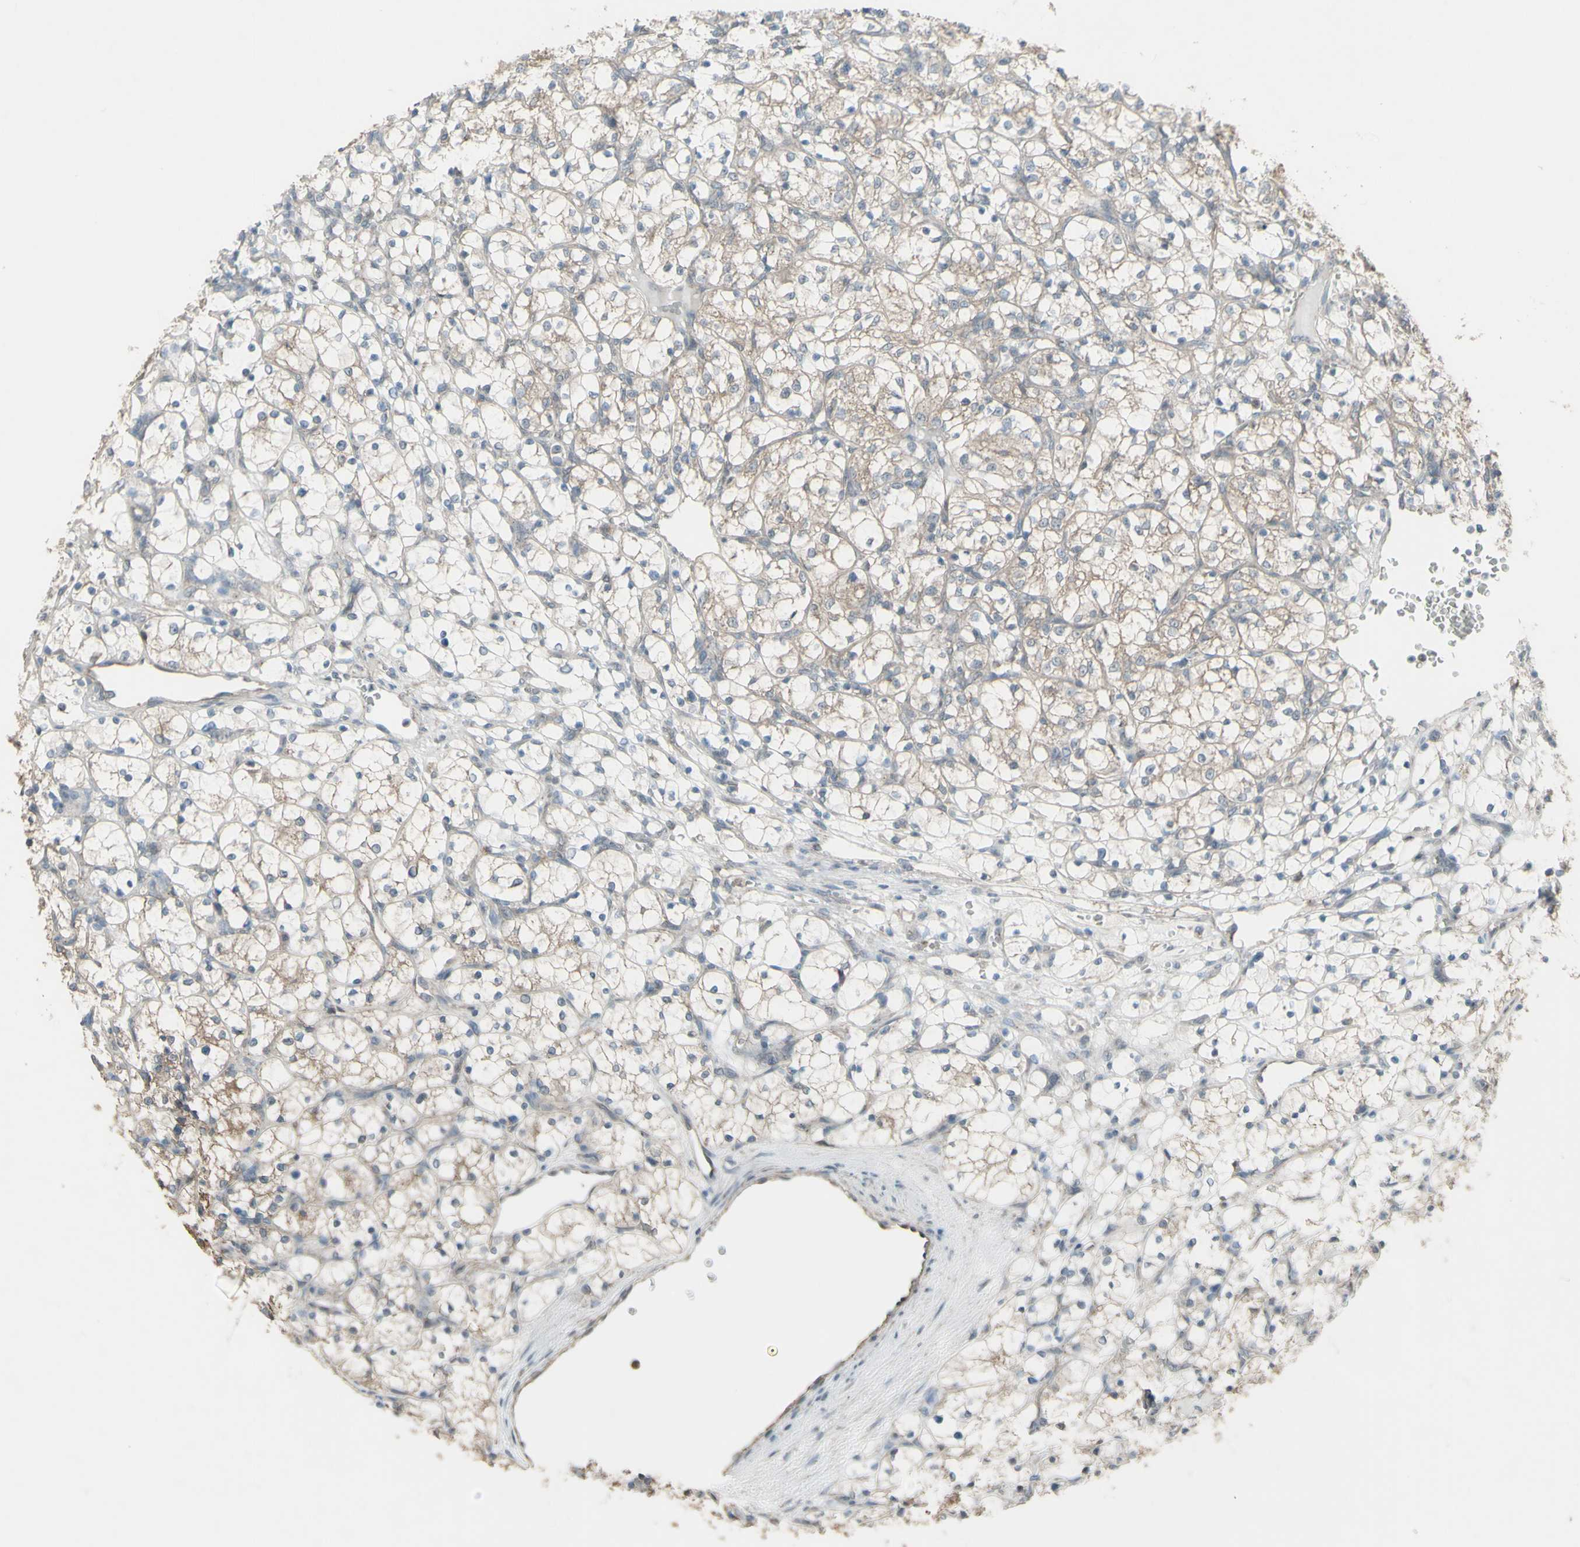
{"staining": {"intensity": "negative", "quantity": "none", "location": "none"}, "tissue": "renal cancer", "cell_type": "Tumor cells", "image_type": "cancer", "snomed": [{"axis": "morphology", "description": "Adenocarcinoma, NOS"}, {"axis": "topography", "description": "Kidney"}], "caption": "Renal cancer (adenocarcinoma) stained for a protein using IHC reveals no positivity tumor cells.", "gene": "FXYD3", "patient": {"sex": "female", "age": 69}}